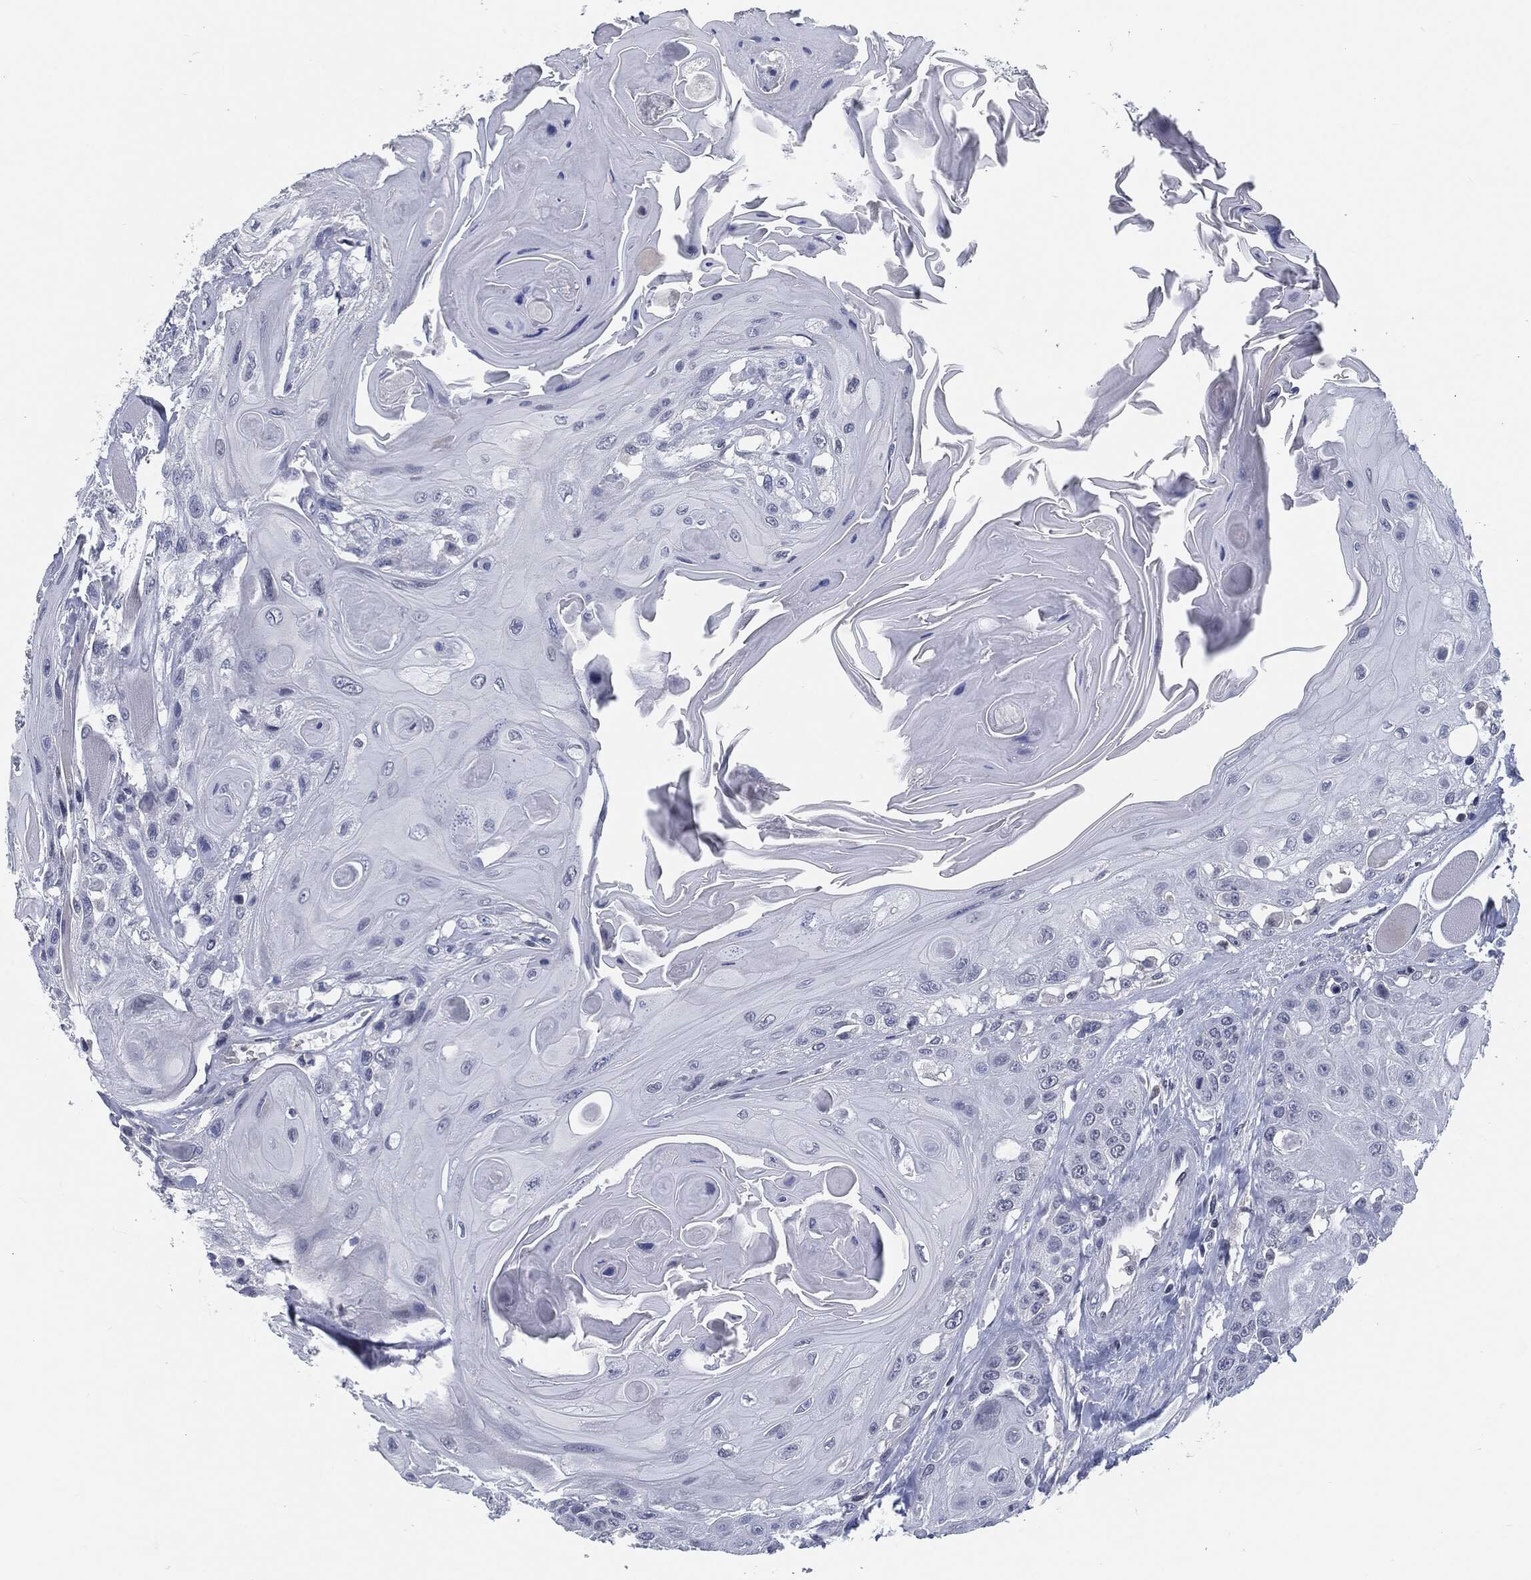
{"staining": {"intensity": "negative", "quantity": "none", "location": "none"}, "tissue": "head and neck cancer", "cell_type": "Tumor cells", "image_type": "cancer", "snomed": [{"axis": "morphology", "description": "Squamous cell carcinoma, NOS"}, {"axis": "topography", "description": "Head-Neck"}], "caption": "Tumor cells show no significant expression in head and neck cancer.", "gene": "PROM1", "patient": {"sex": "female", "age": 59}}